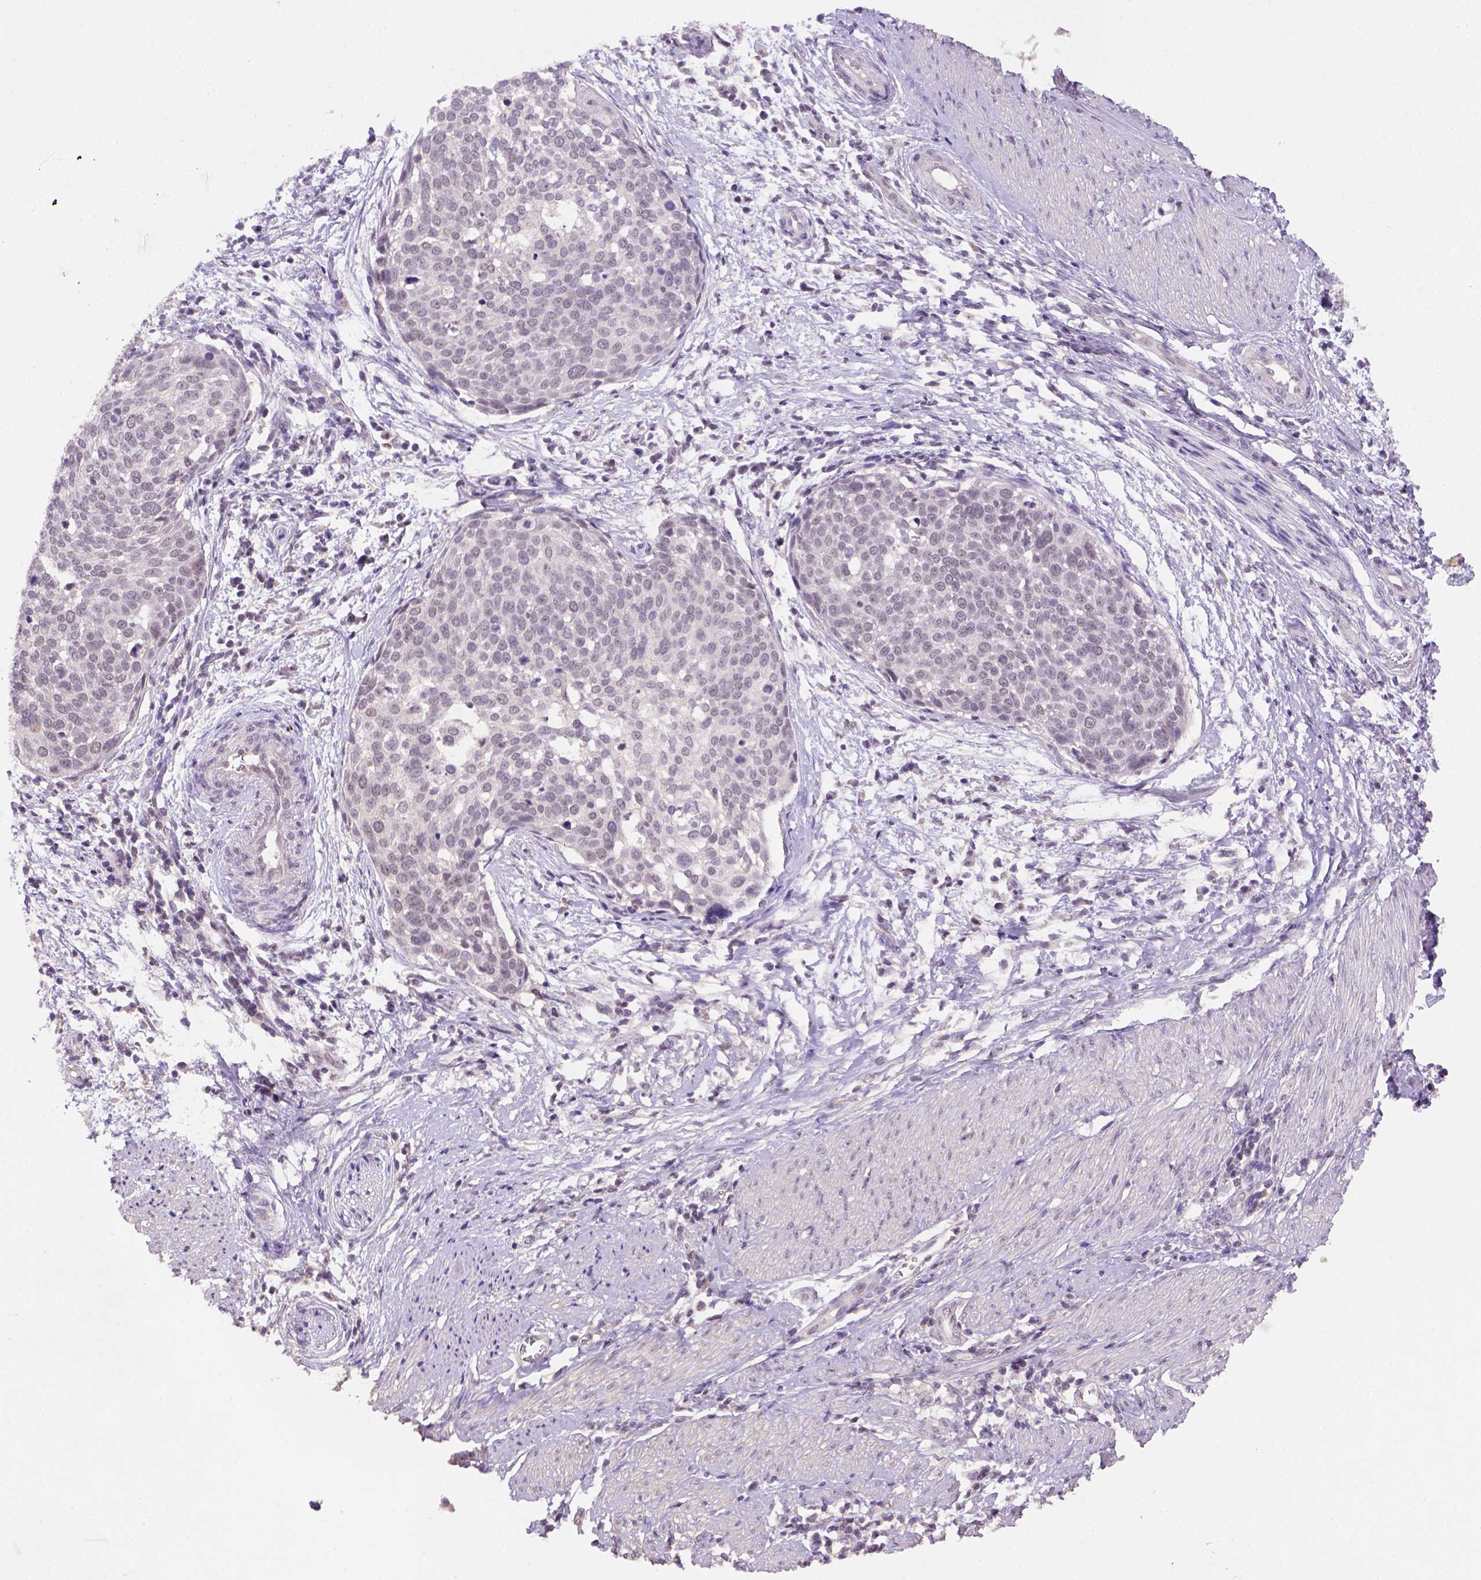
{"staining": {"intensity": "weak", "quantity": ">75%", "location": "cytoplasmic/membranous,nuclear"}, "tissue": "cervical cancer", "cell_type": "Tumor cells", "image_type": "cancer", "snomed": [{"axis": "morphology", "description": "Squamous cell carcinoma, NOS"}, {"axis": "topography", "description": "Cervix"}], "caption": "Protein expression analysis of cervical squamous cell carcinoma demonstrates weak cytoplasmic/membranous and nuclear expression in approximately >75% of tumor cells.", "gene": "SCML4", "patient": {"sex": "female", "age": 39}}